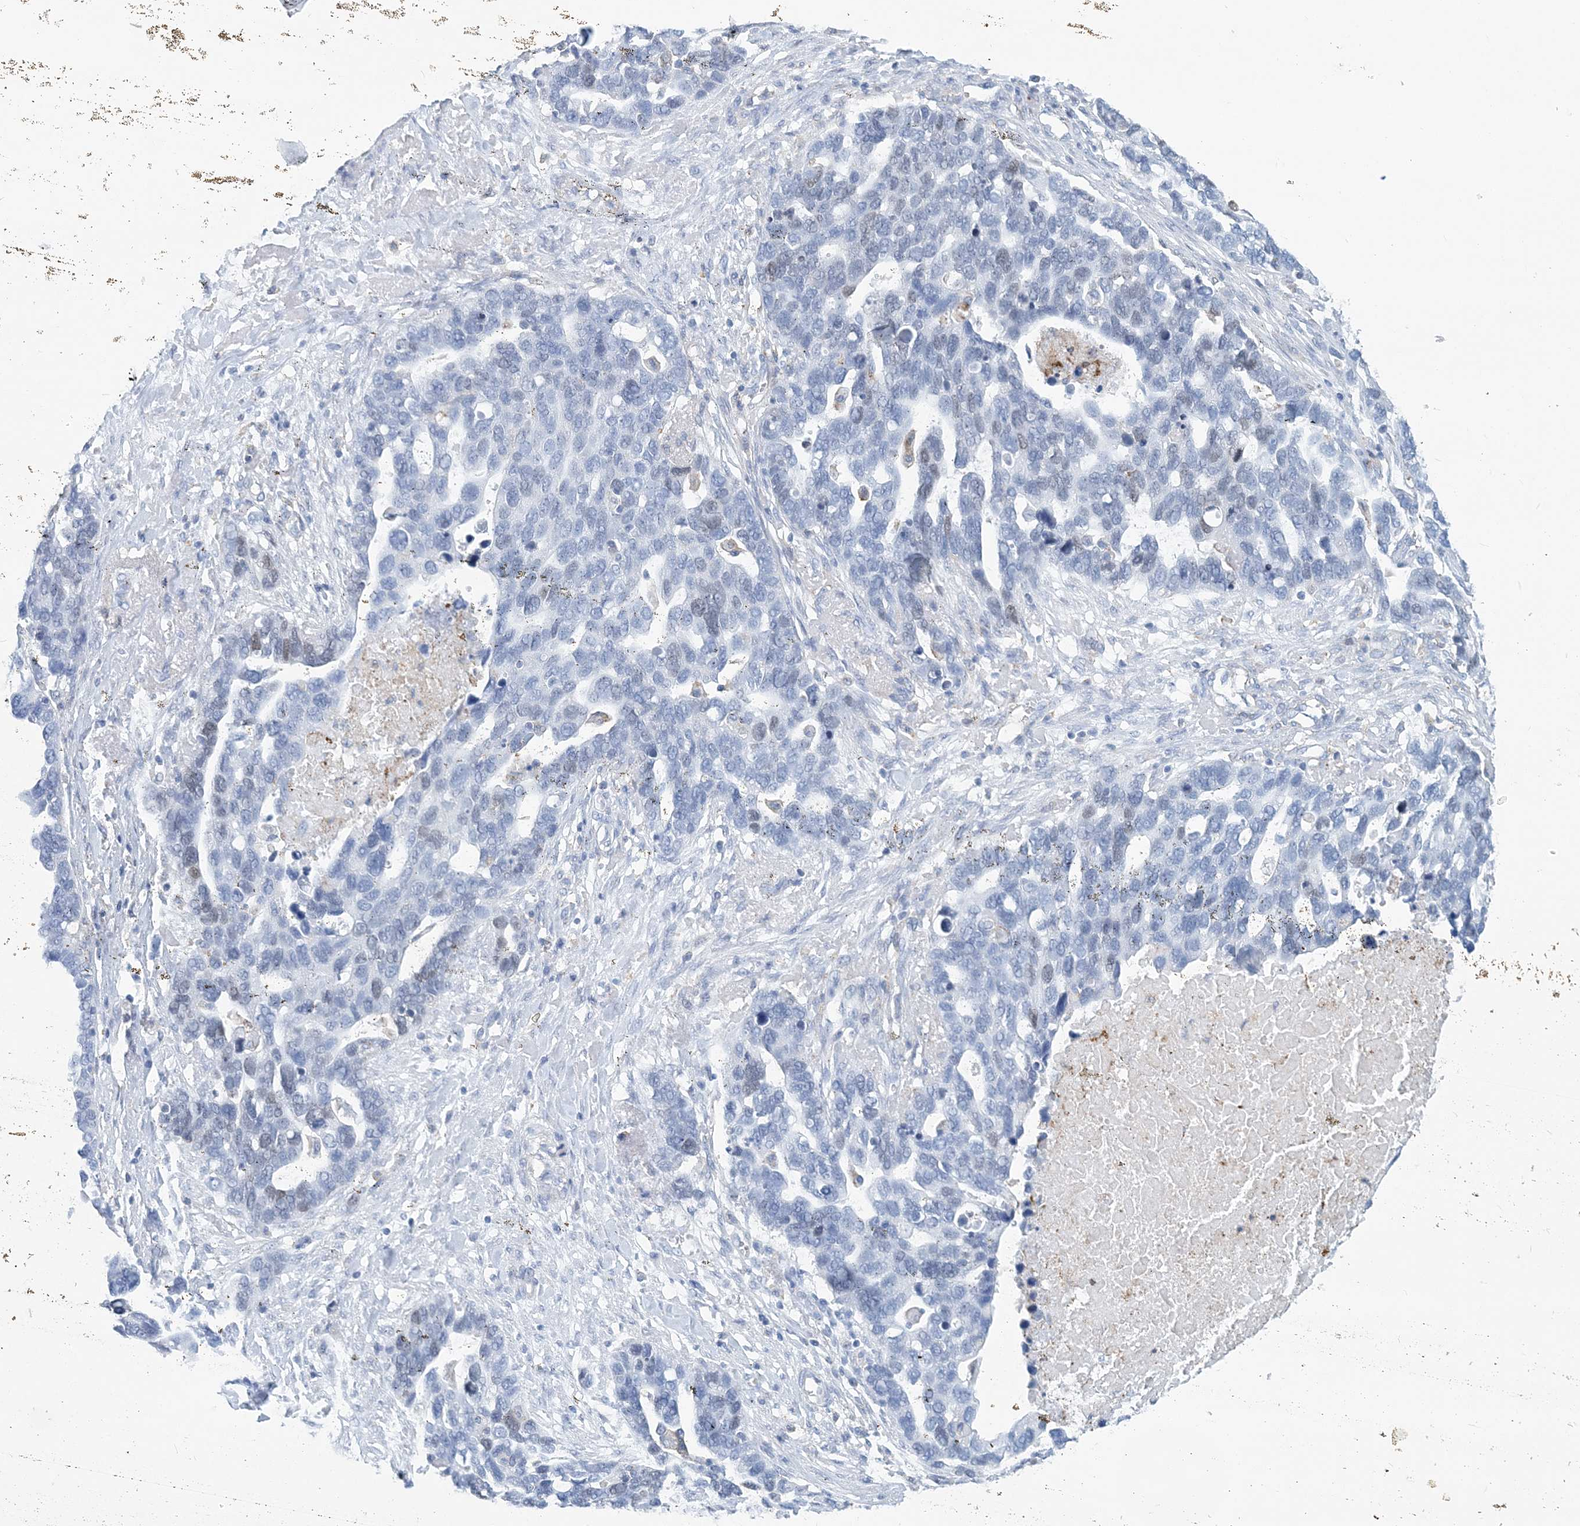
{"staining": {"intensity": "negative", "quantity": "none", "location": "none"}, "tissue": "ovarian cancer", "cell_type": "Tumor cells", "image_type": "cancer", "snomed": [{"axis": "morphology", "description": "Cystadenocarcinoma, serous, NOS"}, {"axis": "topography", "description": "Ovary"}], "caption": "Protein analysis of ovarian cancer reveals no significant expression in tumor cells. (Immunohistochemistry (ihc), brightfield microscopy, high magnification).", "gene": "NKX6-1", "patient": {"sex": "female", "age": 54}}